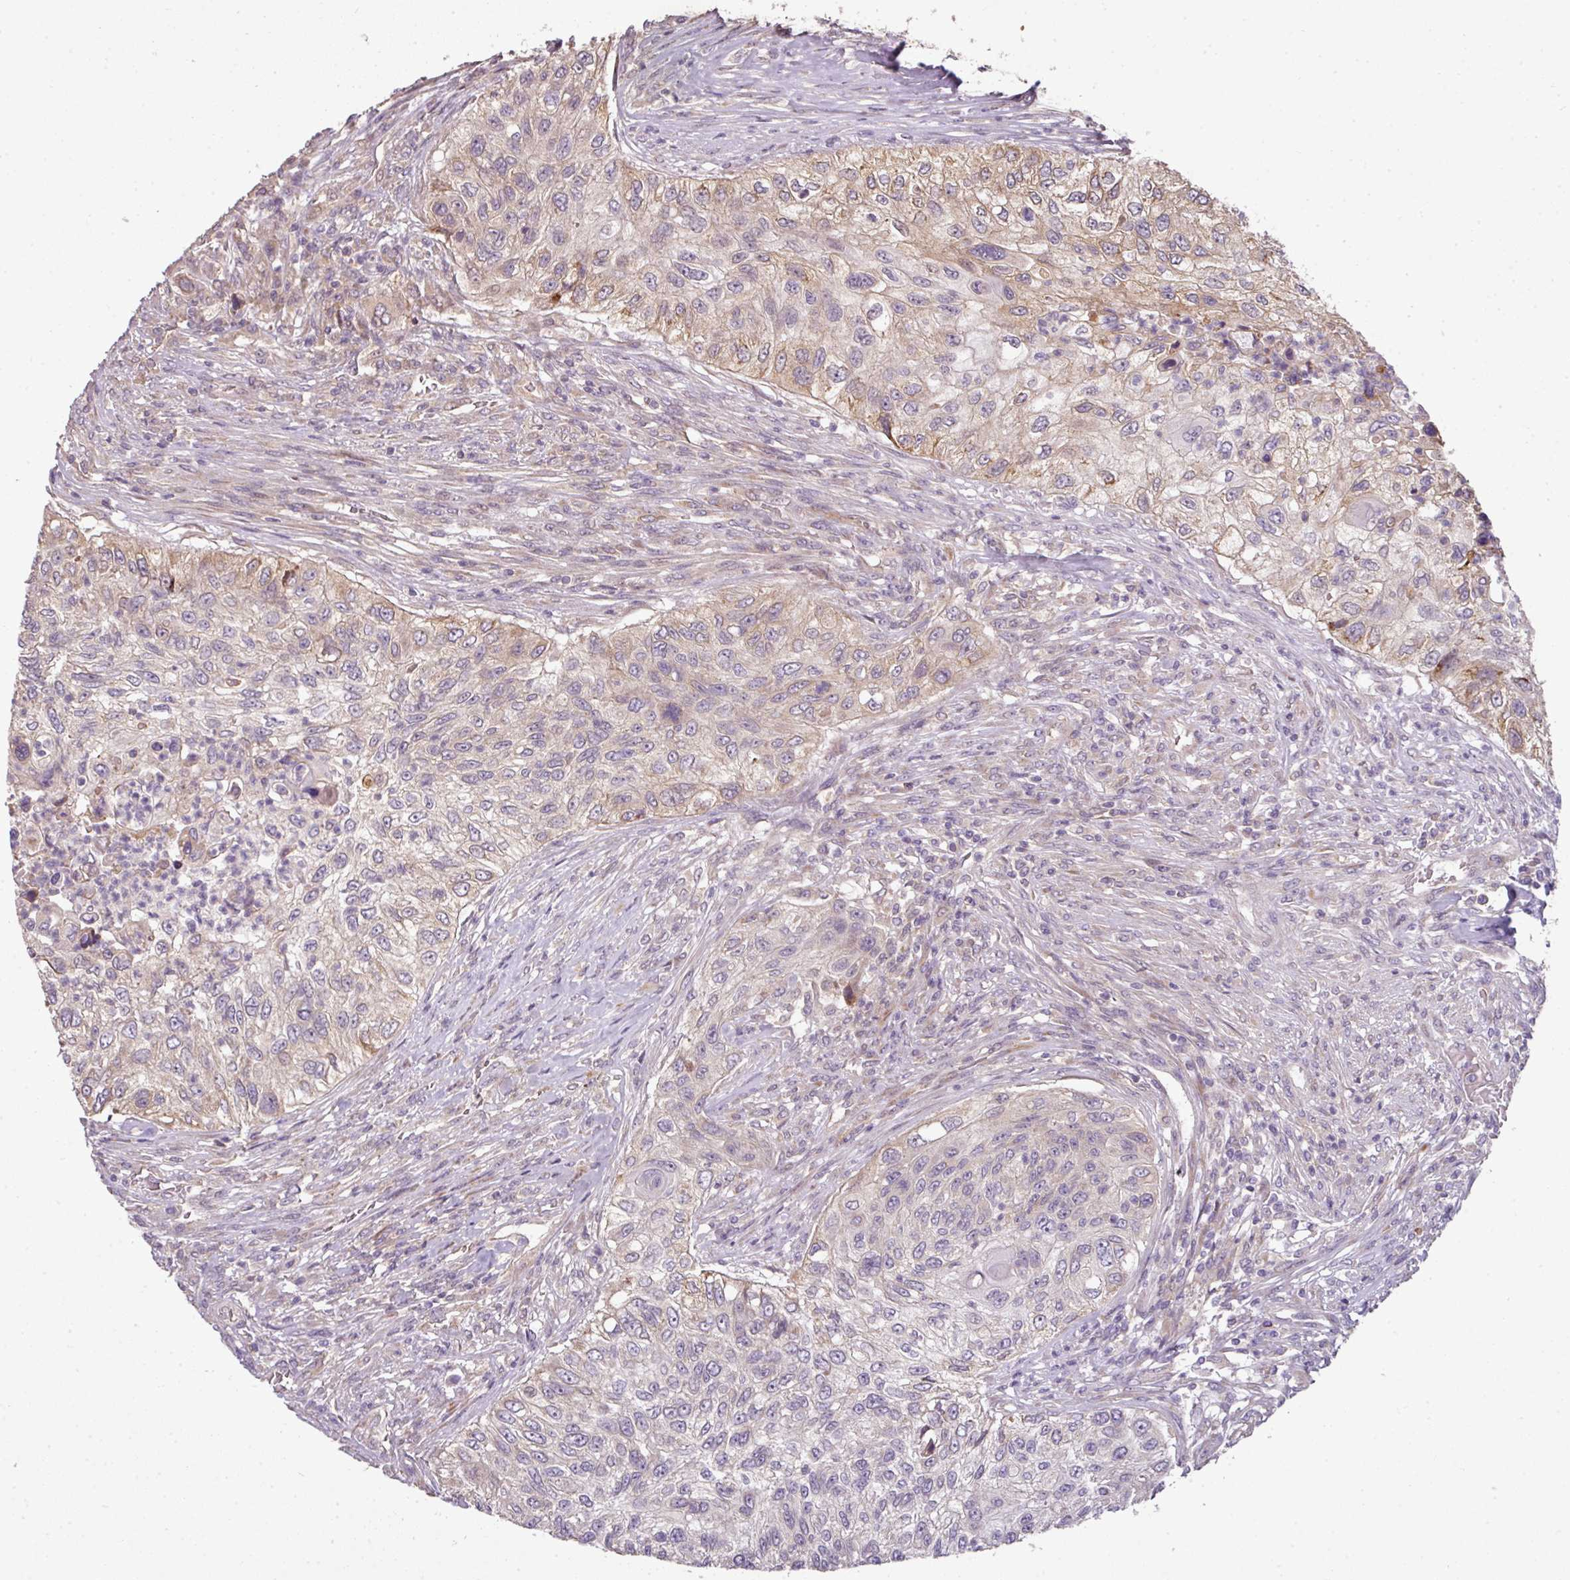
{"staining": {"intensity": "weak", "quantity": "25%-75%", "location": "cytoplasmic/membranous"}, "tissue": "urothelial cancer", "cell_type": "Tumor cells", "image_type": "cancer", "snomed": [{"axis": "morphology", "description": "Urothelial carcinoma, High grade"}, {"axis": "topography", "description": "Urinary bladder"}], "caption": "The histopathology image displays immunohistochemical staining of high-grade urothelial carcinoma. There is weak cytoplasmic/membranous expression is appreciated in approximately 25%-75% of tumor cells. The staining was performed using DAB to visualize the protein expression in brown, while the nuclei were stained in blue with hematoxylin (Magnification: 20x).", "gene": "SPCS3", "patient": {"sex": "female", "age": 60}}